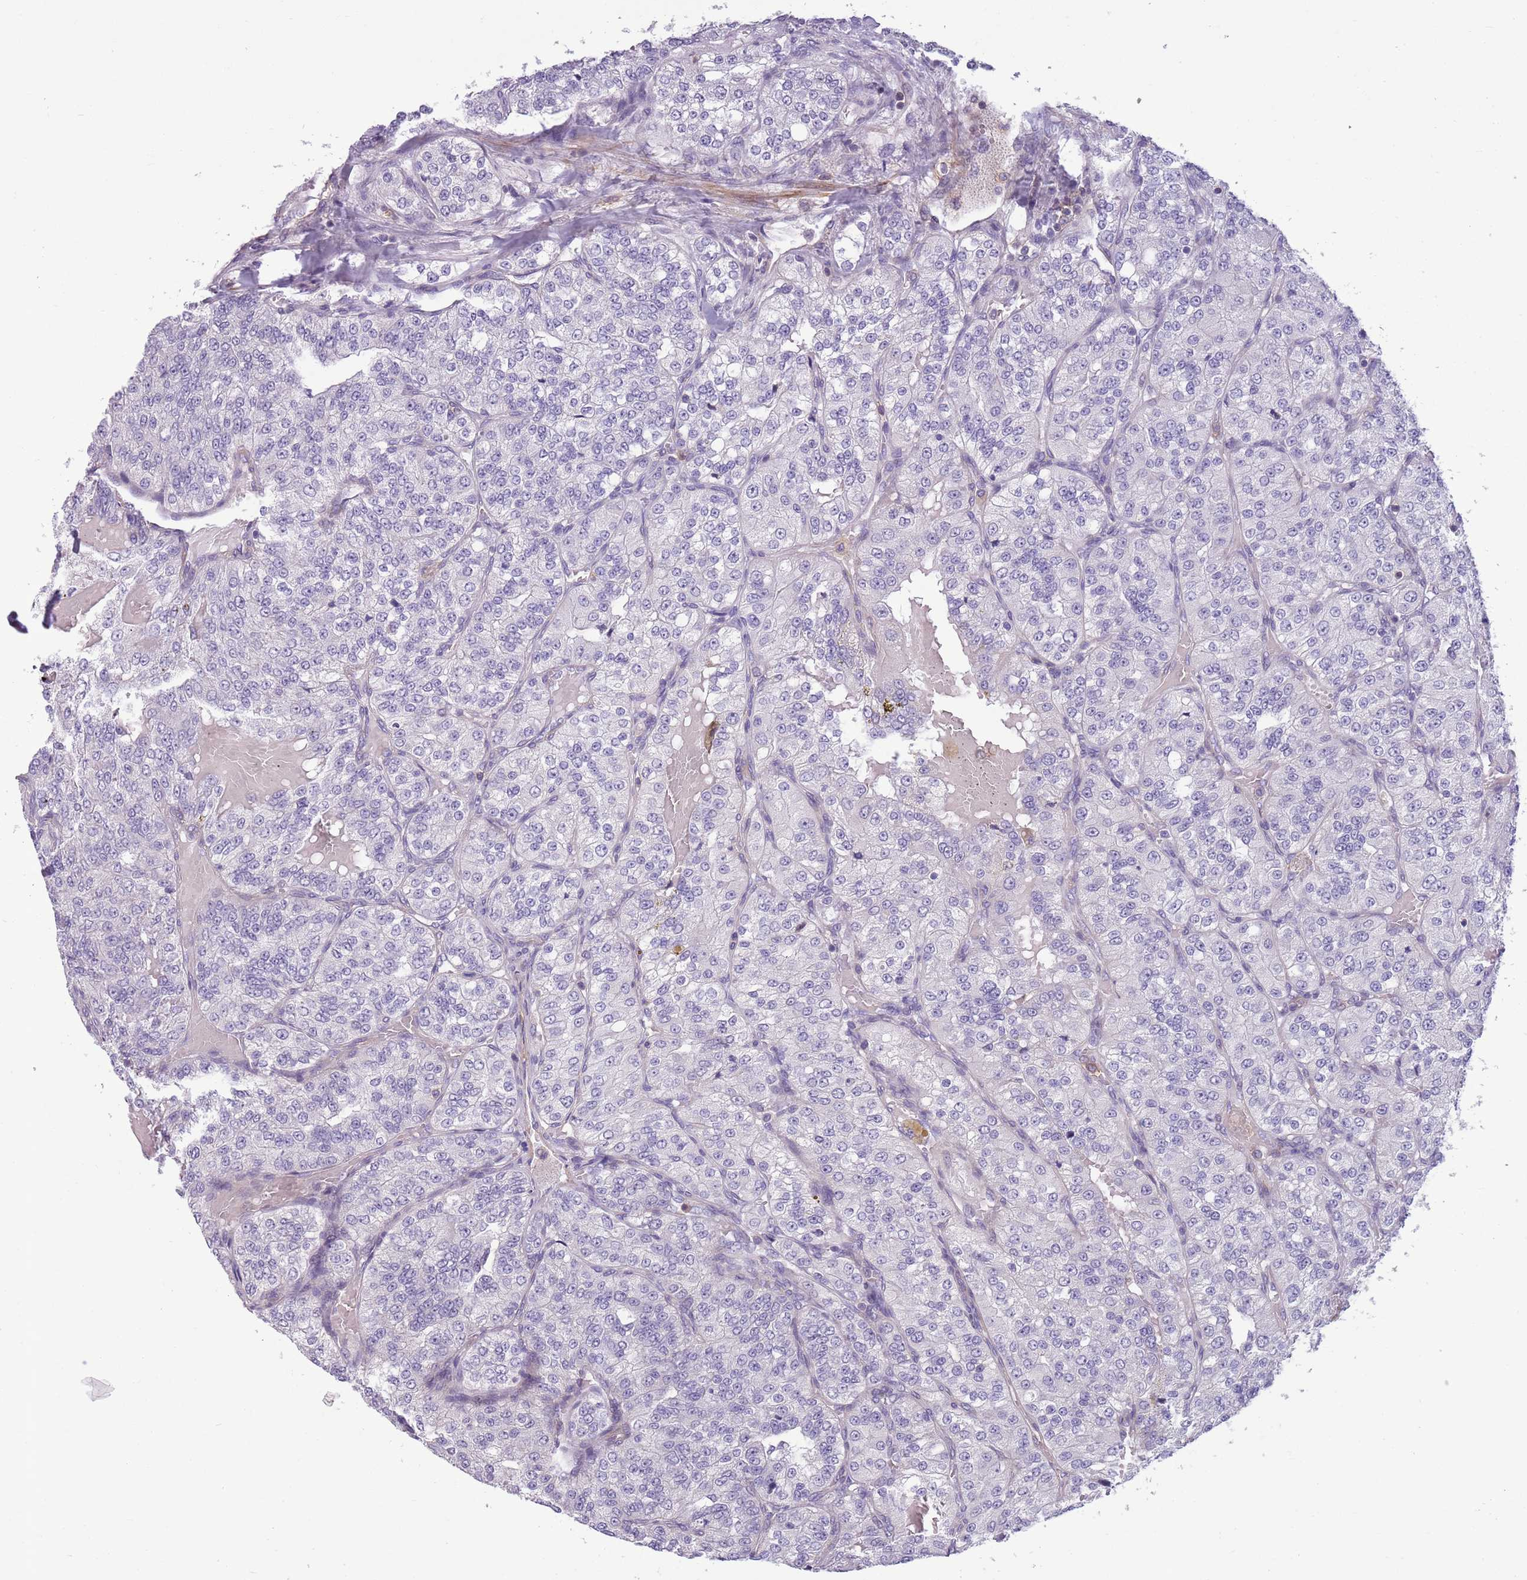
{"staining": {"intensity": "negative", "quantity": "none", "location": "none"}, "tissue": "renal cancer", "cell_type": "Tumor cells", "image_type": "cancer", "snomed": [{"axis": "morphology", "description": "Adenocarcinoma, NOS"}, {"axis": "topography", "description": "Kidney"}], "caption": "Renal adenocarcinoma stained for a protein using immunohistochemistry (IHC) reveals no staining tumor cells.", "gene": "JAML", "patient": {"sex": "female", "age": 63}}